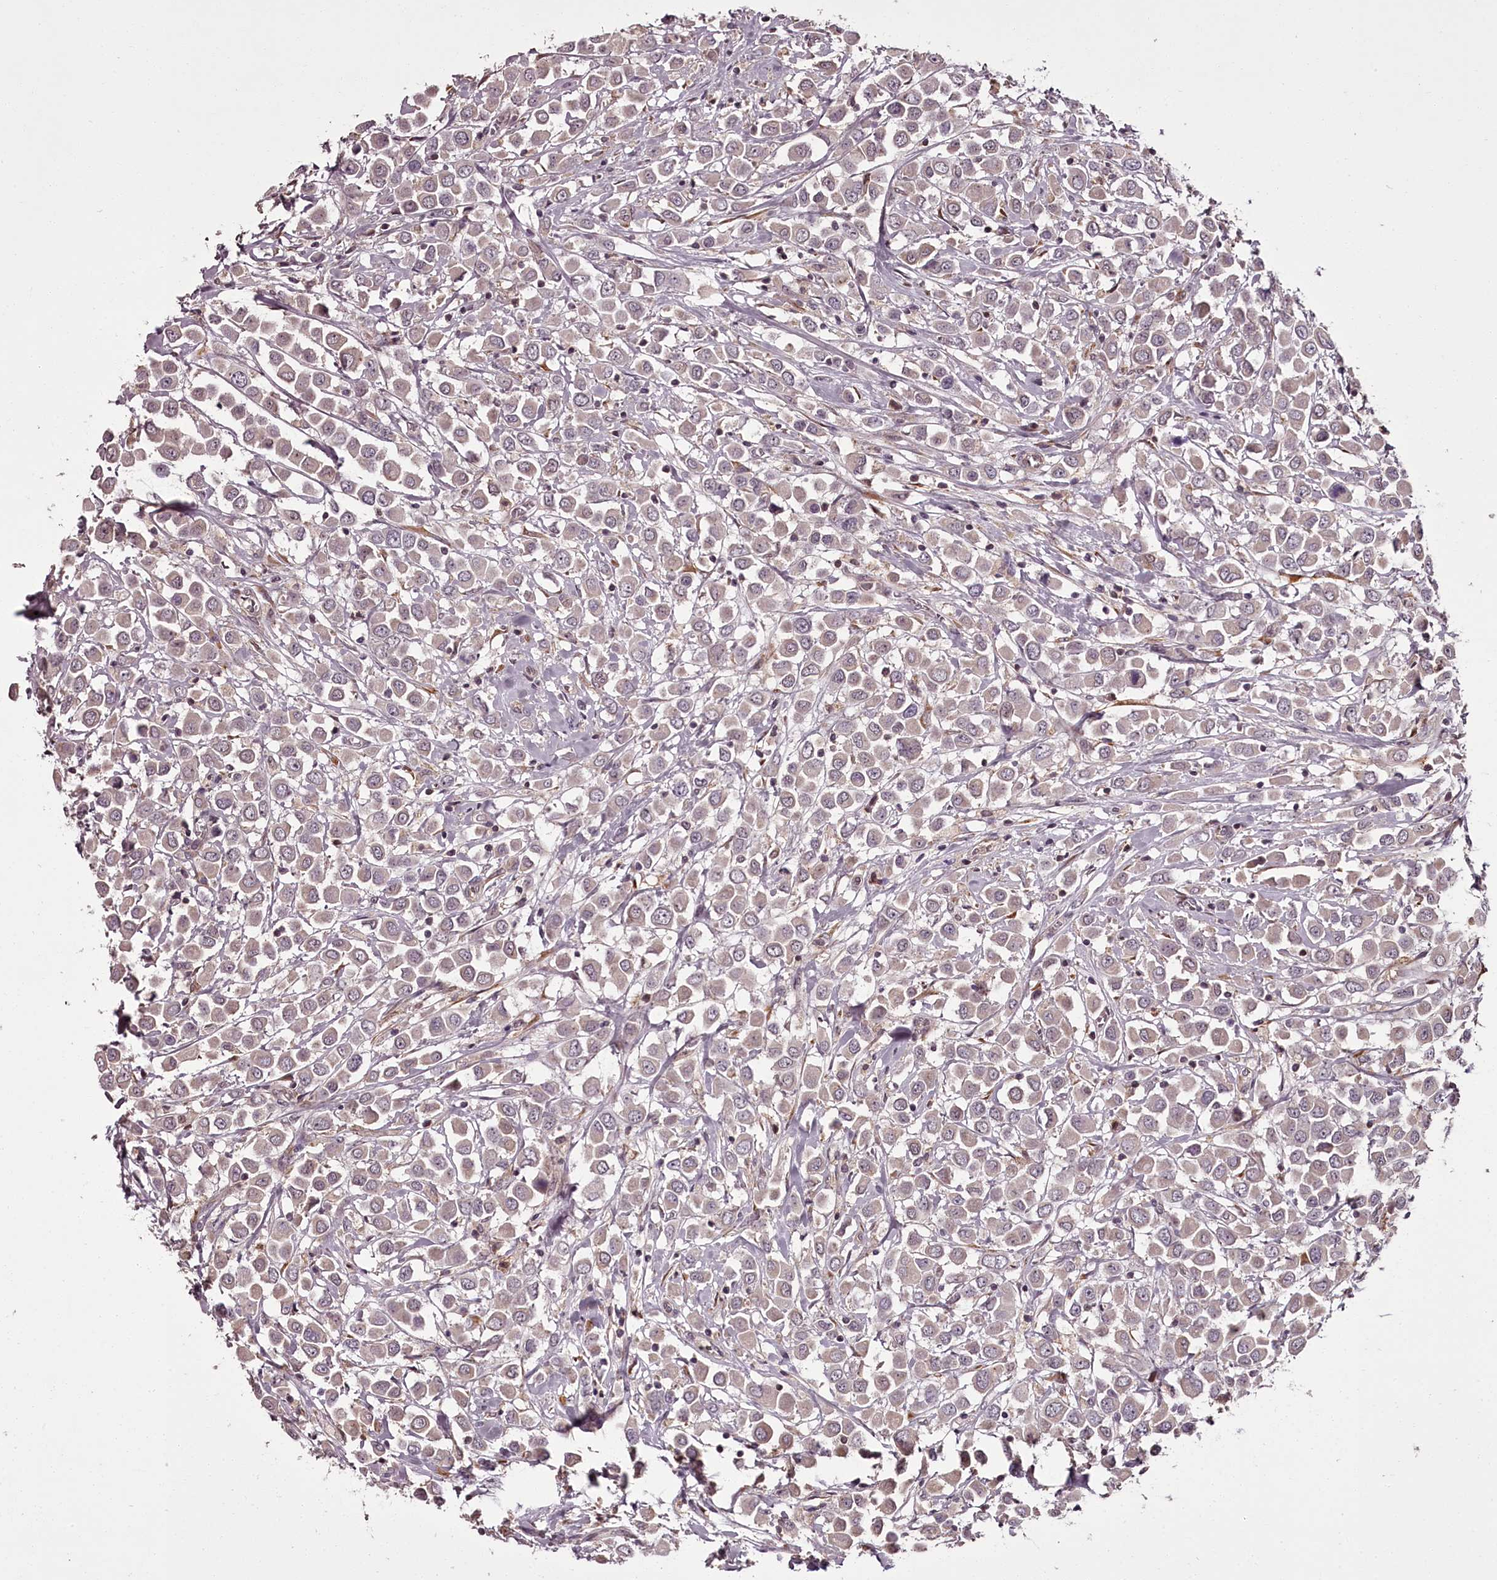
{"staining": {"intensity": "weak", "quantity": "25%-75%", "location": "cytoplasmic/membranous"}, "tissue": "breast cancer", "cell_type": "Tumor cells", "image_type": "cancer", "snomed": [{"axis": "morphology", "description": "Duct carcinoma"}, {"axis": "topography", "description": "Breast"}], "caption": "Immunohistochemical staining of human infiltrating ductal carcinoma (breast) displays low levels of weak cytoplasmic/membranous expression in about 25%-75% of tumor cells. The staining was performed using DAB, with brown indicating positive protein expression. Nuclei are stained blue with hematoxylin.", "gene": "CCDC92", "patient": {"sex": "female", "age": 61}}